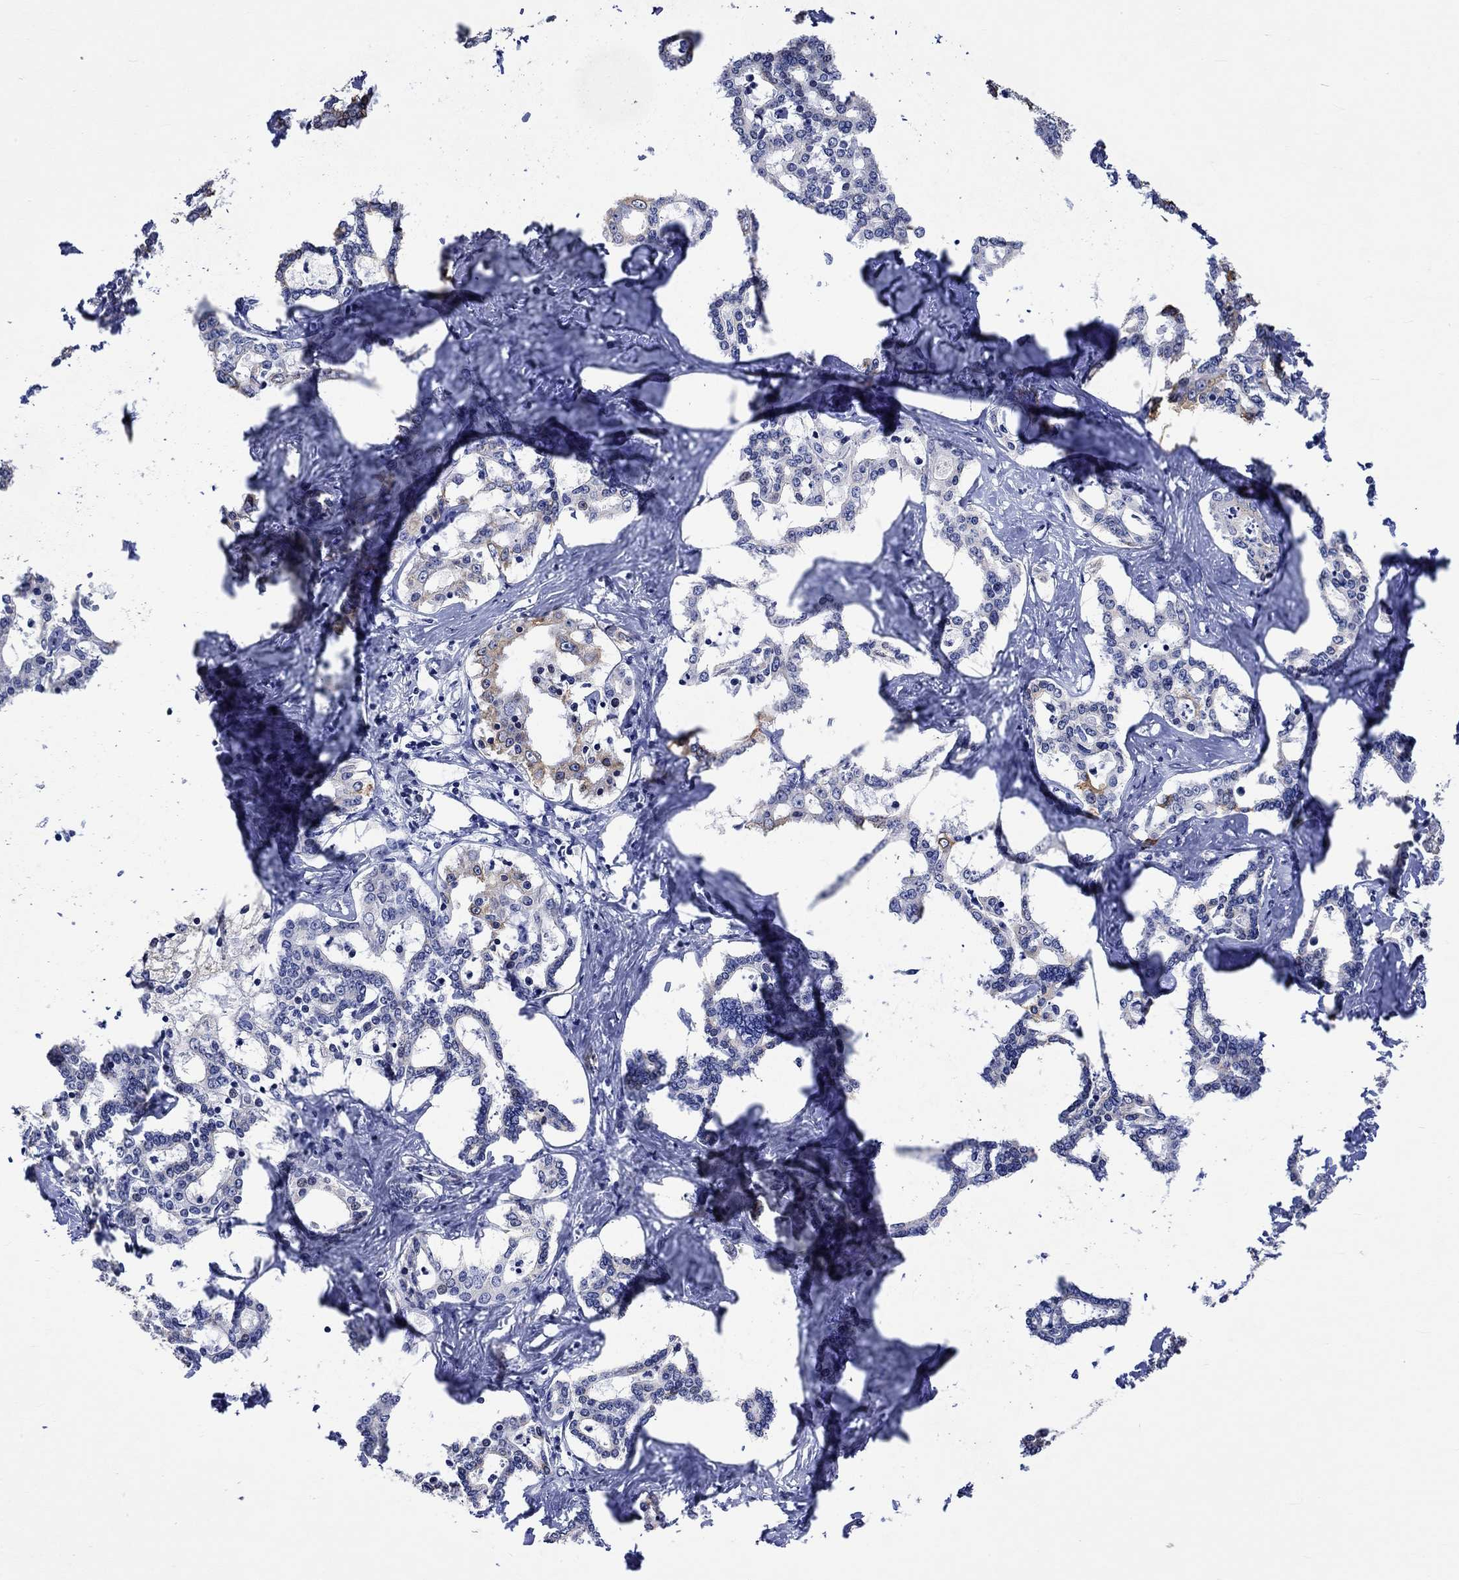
{"staining": {"intensity": "negative", "quantity": "none", "location": "none"}, "tissue": "liver cancer", "cell_type": "Tumor cells", "image_type": "cancer", "snomed": [{"axis": "morphology", "description": "Cholangiocarcinoma"}, {"axis": "topography", "description": "Liver"}], "caption": "Photomicrograph shows no significant protein positivity in tumor cells of liver cancer.", "gene": "DDX3Y", "patient": {"sex": "female", "age": 47}}